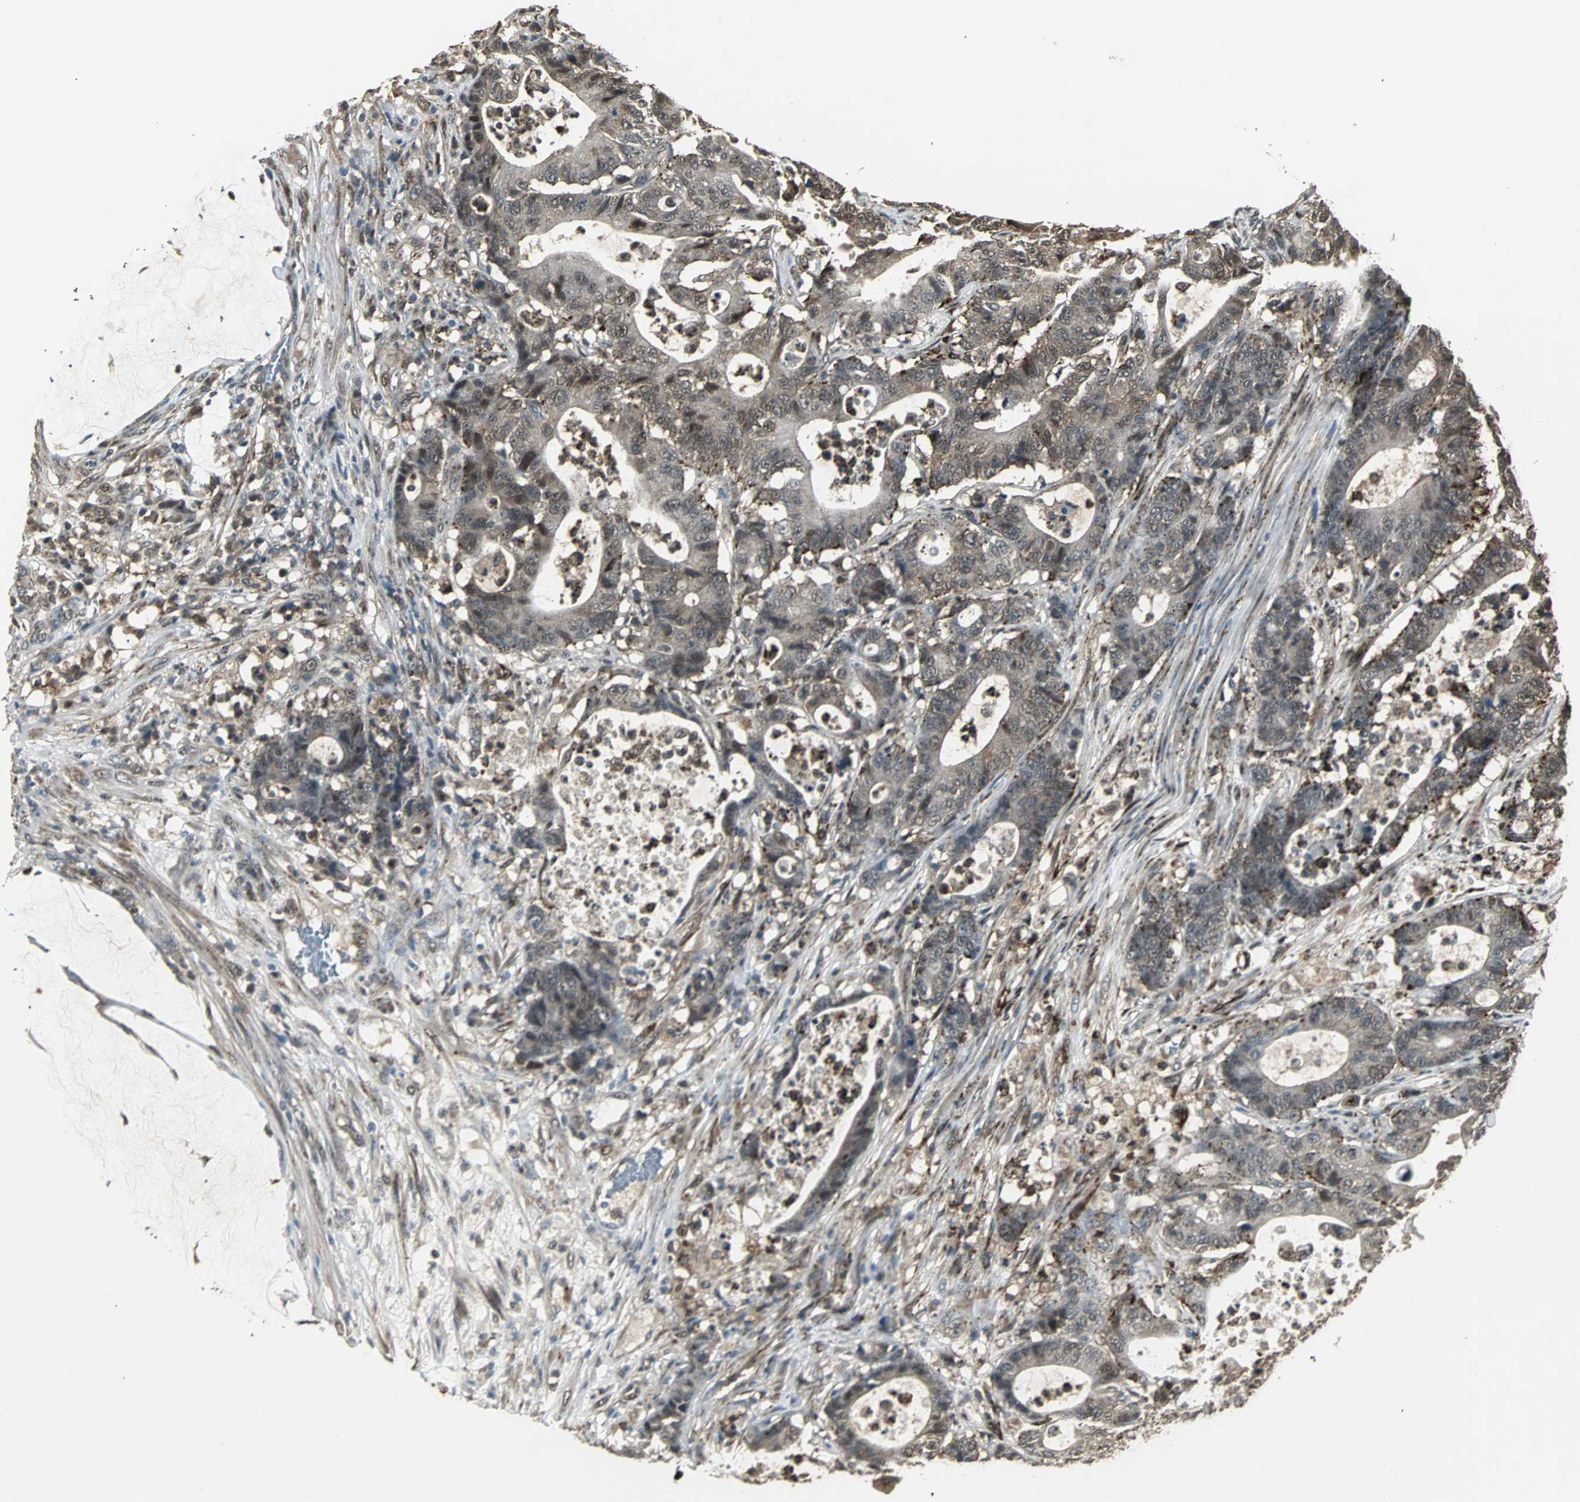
{"staining": {"intensity": "moderate", "quantity": ">75%", "location": "cytoplasmic/membranous,nuclear"}, "tissue": "colorectal cancer", "cell_type": "Tumor cells", "image_type": "cancer", "snomed": [{"axis": "morphology", "description": "Adenocarcinoma, NOS"}, {"axis": "topography", "description": "Colon"}], "caption": "High-power microscopy captured an immunohistochemistry micrograph of colorectal cancer, revealing moderate cytoplasmic/membranous and nuclear staining in about >75% of tumor cells.", "gene": "PLIN3", "patient": {"sex": "female", "age": 84}}